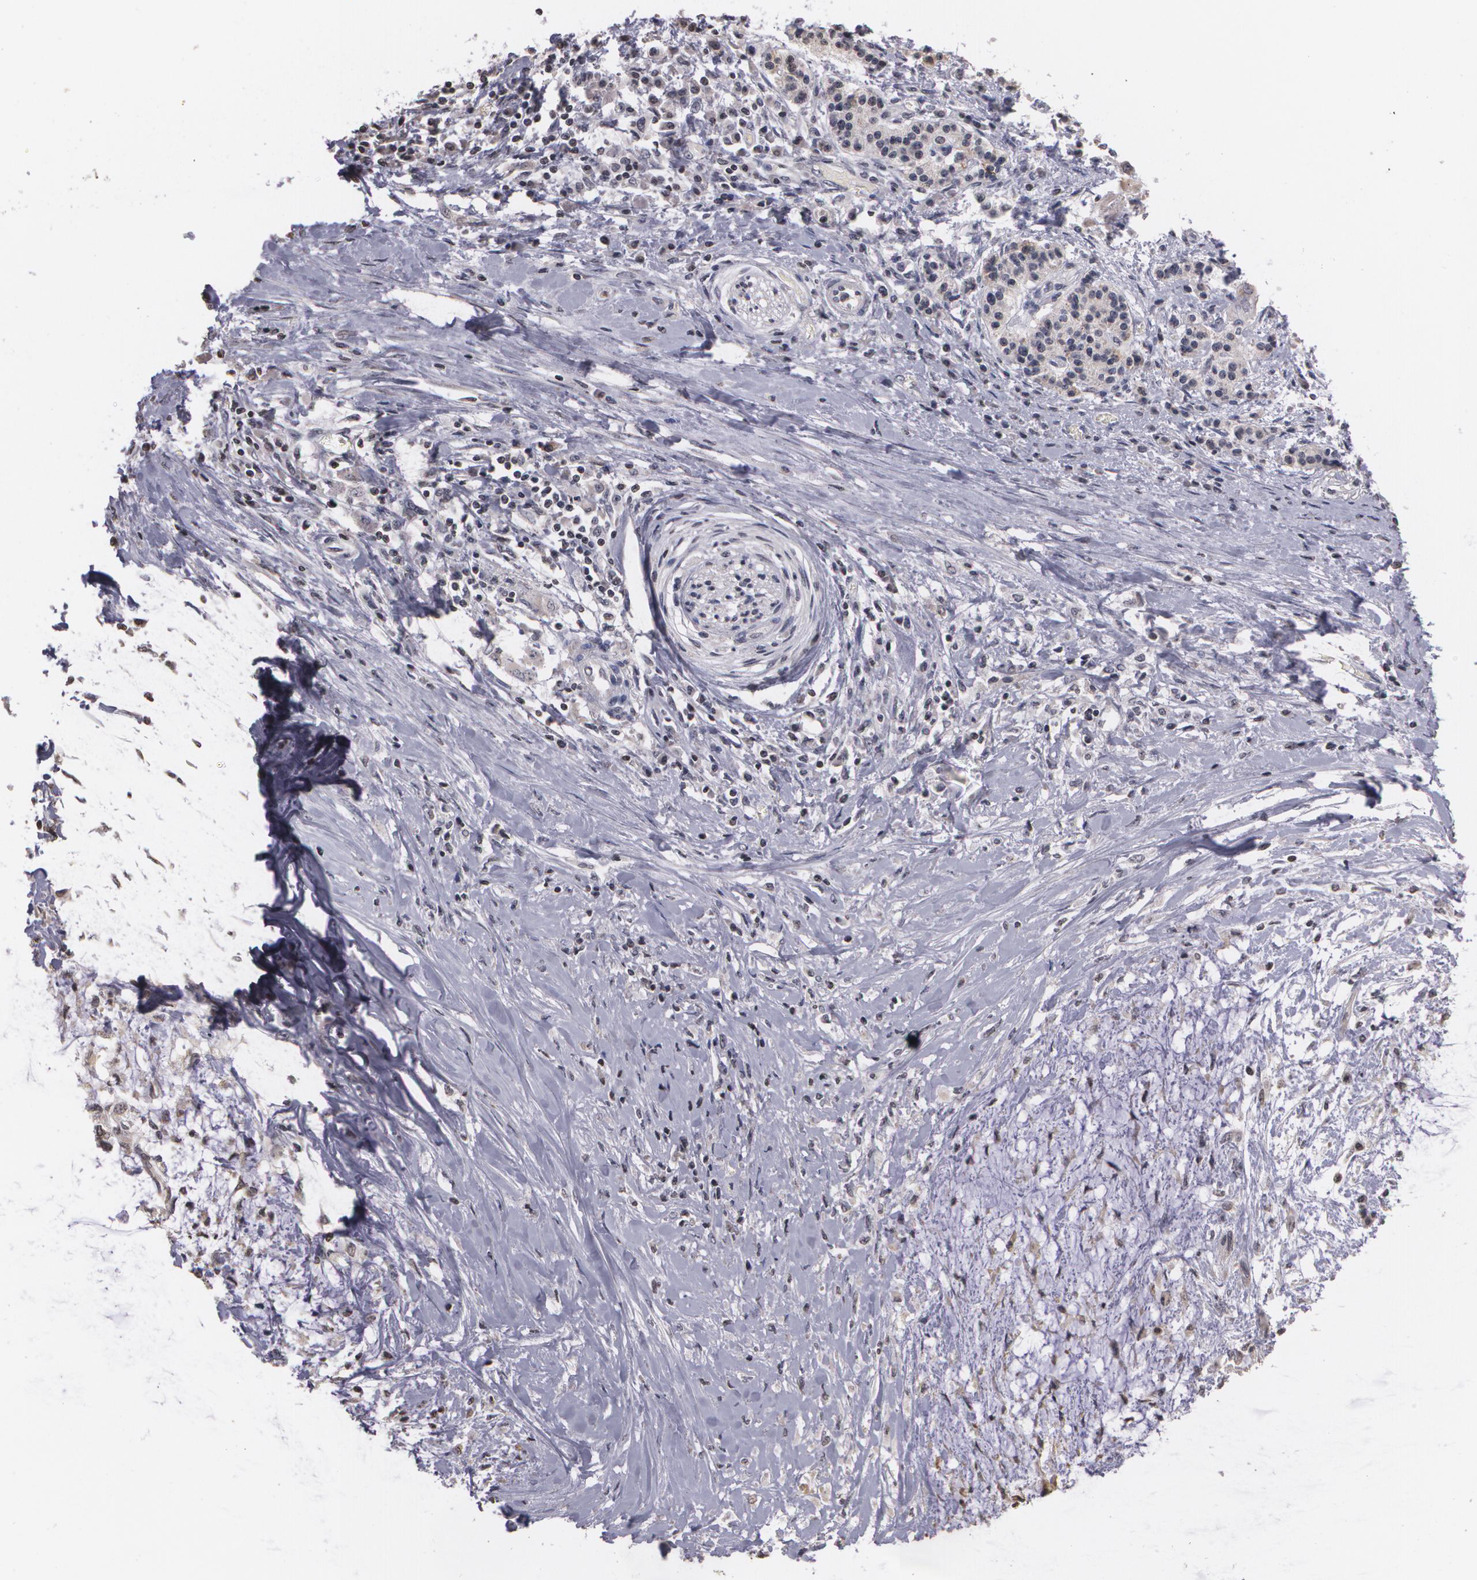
{"staining": {"intensity": "negative", "quantity": "none", "location": "none"}, "tissue": "pancreatic cancer", "cell_type": "Tumor cells", "image_type": "cancer", "snomed": [{"axis": "morphology", "description": "Adenocarcinoma, NOS"}, {"axis": "topography", "description": "Pancreas"}], "caption": "Immunohistochemical staining of human pancreatic cancer (adenocarcinoma) demonstrates no significant positivity in tumor cells. (DAB immunohistochemistry (IHC), high magnification).", "gene": "THRB", "patient": {"sex": "female", "age": 64}}